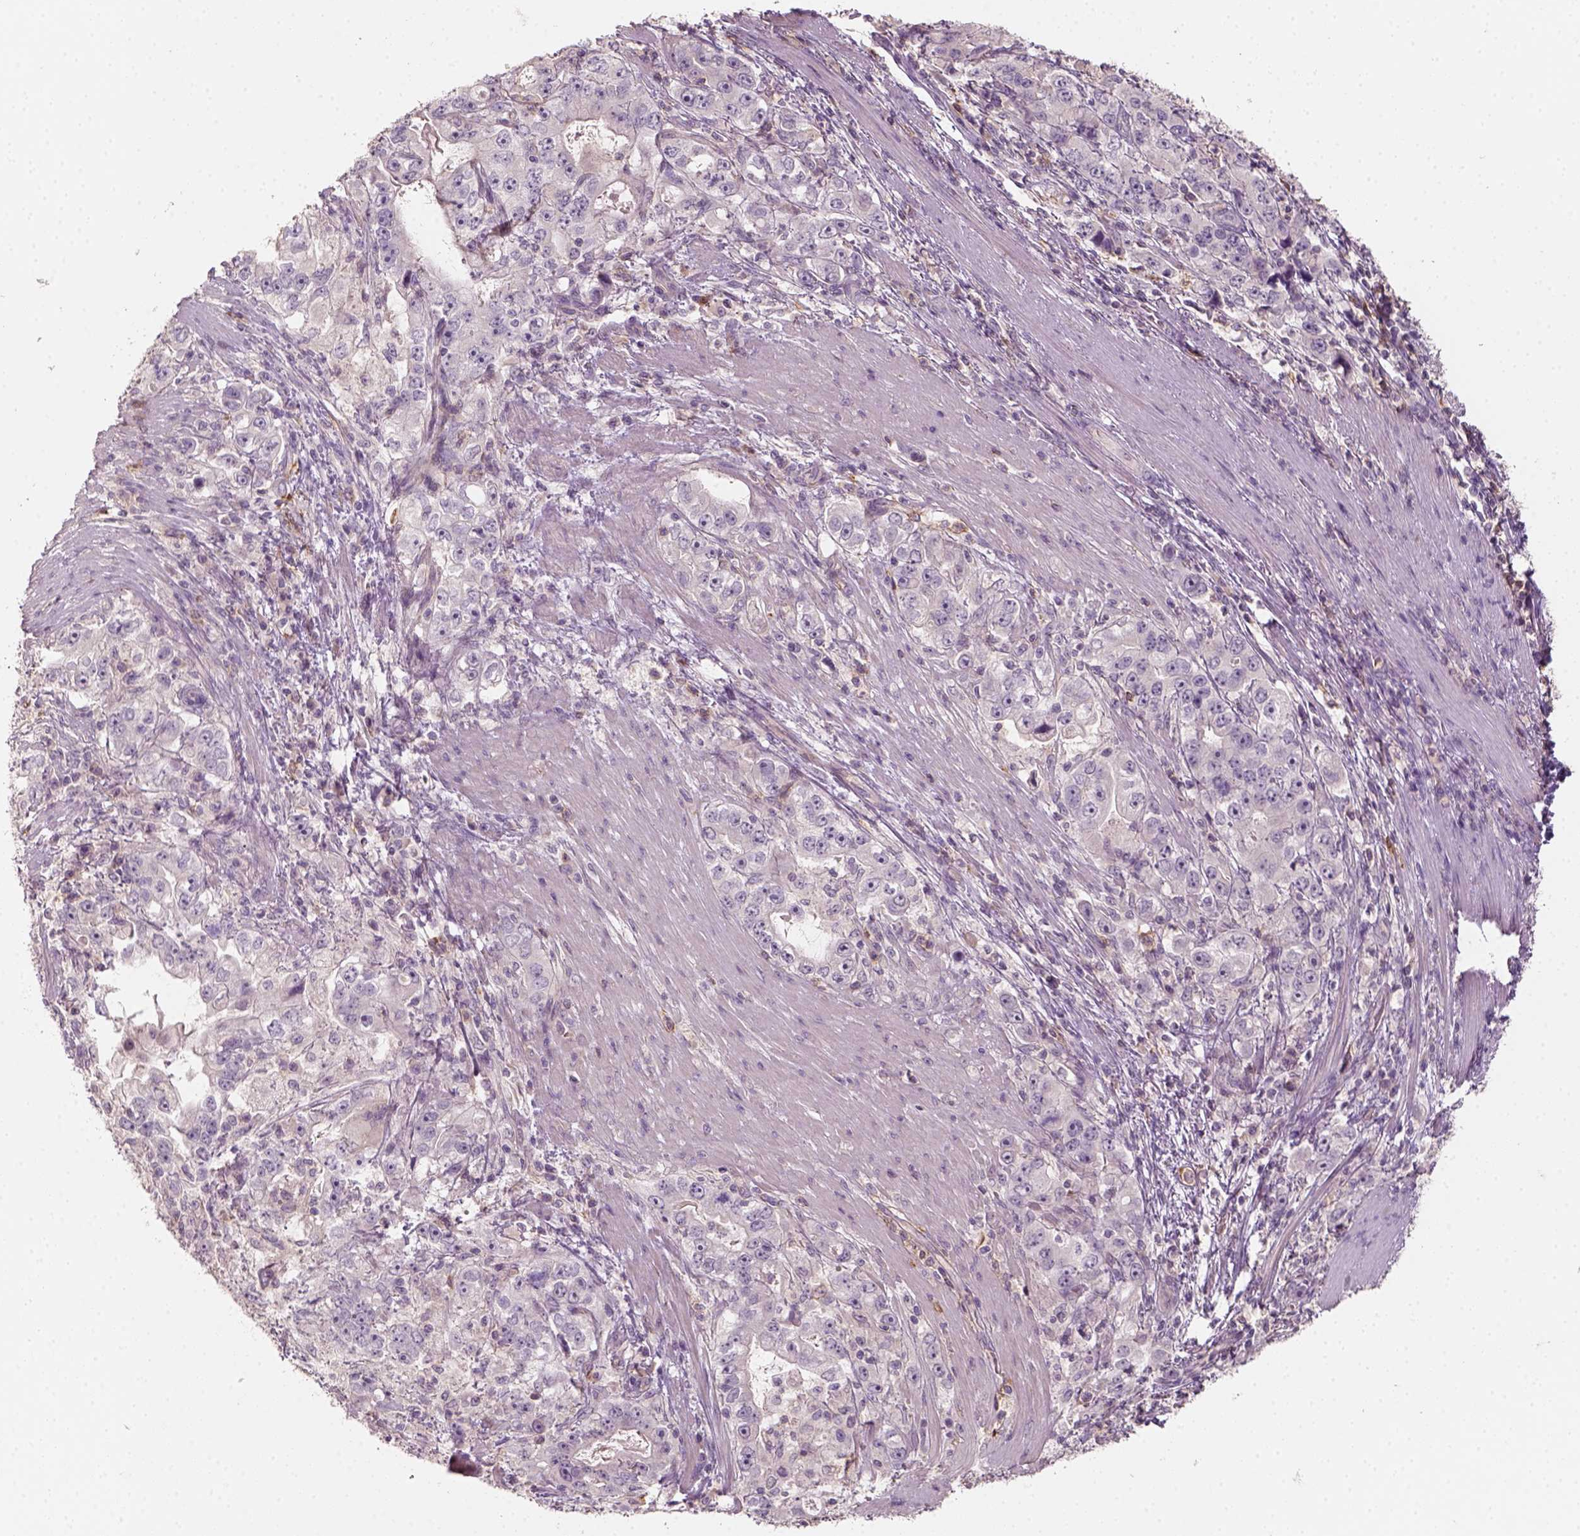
{"staining": {"intensity": "negative", "quantity": "none", "location": "none"}, "tissue": "stomach cancer", "cell_type": "Tumor cells", "image_type": "cancer", "snomed": [{"axis": "morphology", "description": "Adenocarcinoma, NOS"}, {"axis": "topography", "description": "Stomach, lower"}], "caption": "Stomach cancer (adenocarcinoma) stained for a protein using immunohistochemistry (IHC) shows no staining tumor cells.", "gene": "AQP9", "patient": {"sex": "female", "age": 72}}